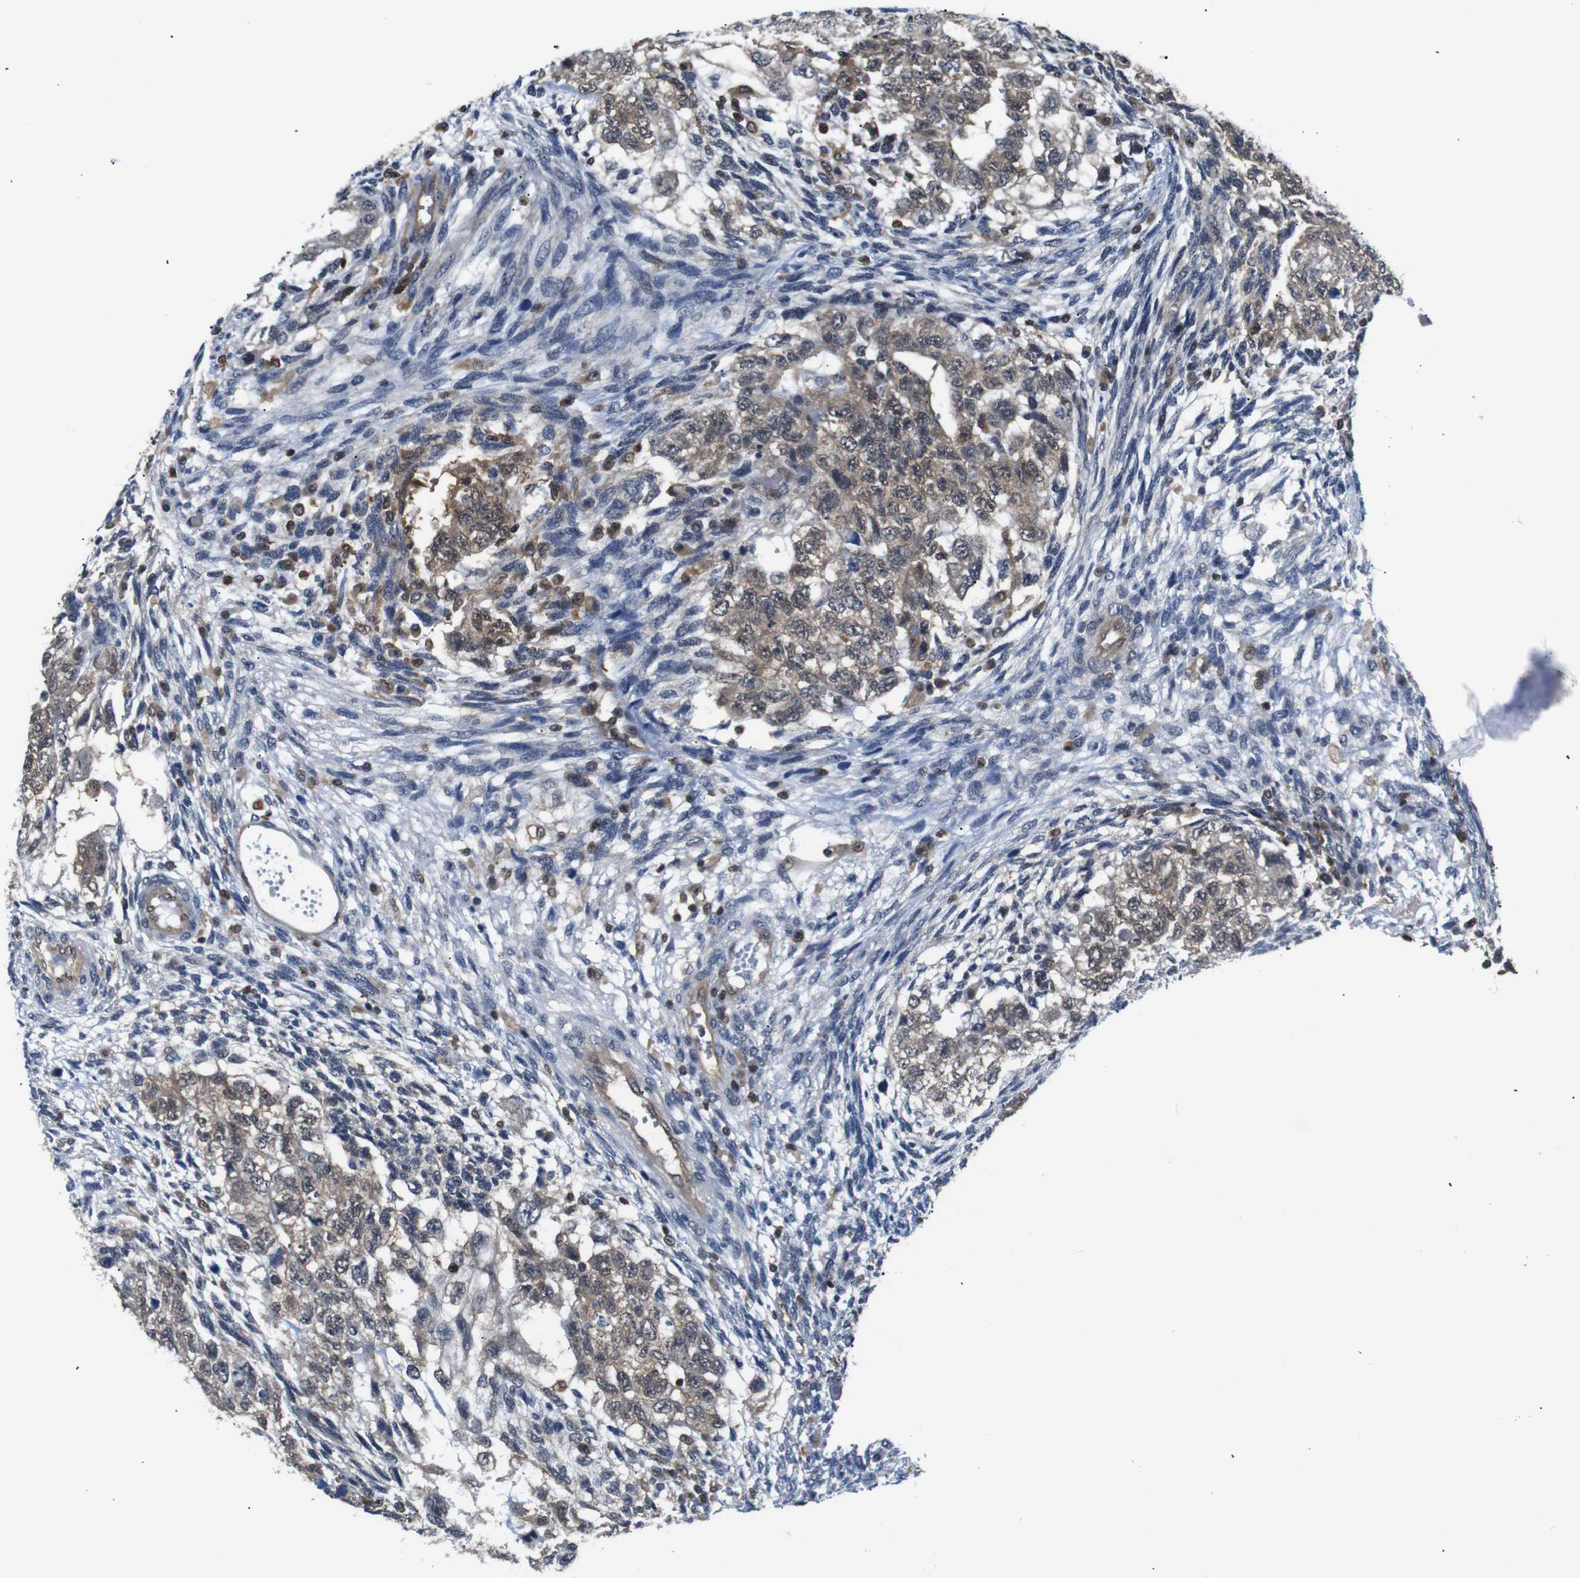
{"staining": {"intensity": "weak", "quantity": ">75%", "location": "cytoplasmic/membranous,nuclear"}, "tissue": "testis cancer", "cell_type": "Tumor cells", "image_type": "cancer", "snomed": [{"axis": "morphology", "description": "Normal tissue, NOS"}, {"axis": "morphology", "description": "Carcinoma, Embryonal, NOS"}, {"axis": "topography", "description": "Testis"}], "caption": "A brown stain shows weak cytoplasmic/membranous and nuclear positivity of a protein in testis embryonal carcinoma tumor cells.", "gene": "UBXN1", "patient": {"sex": "male", "age": 36}}